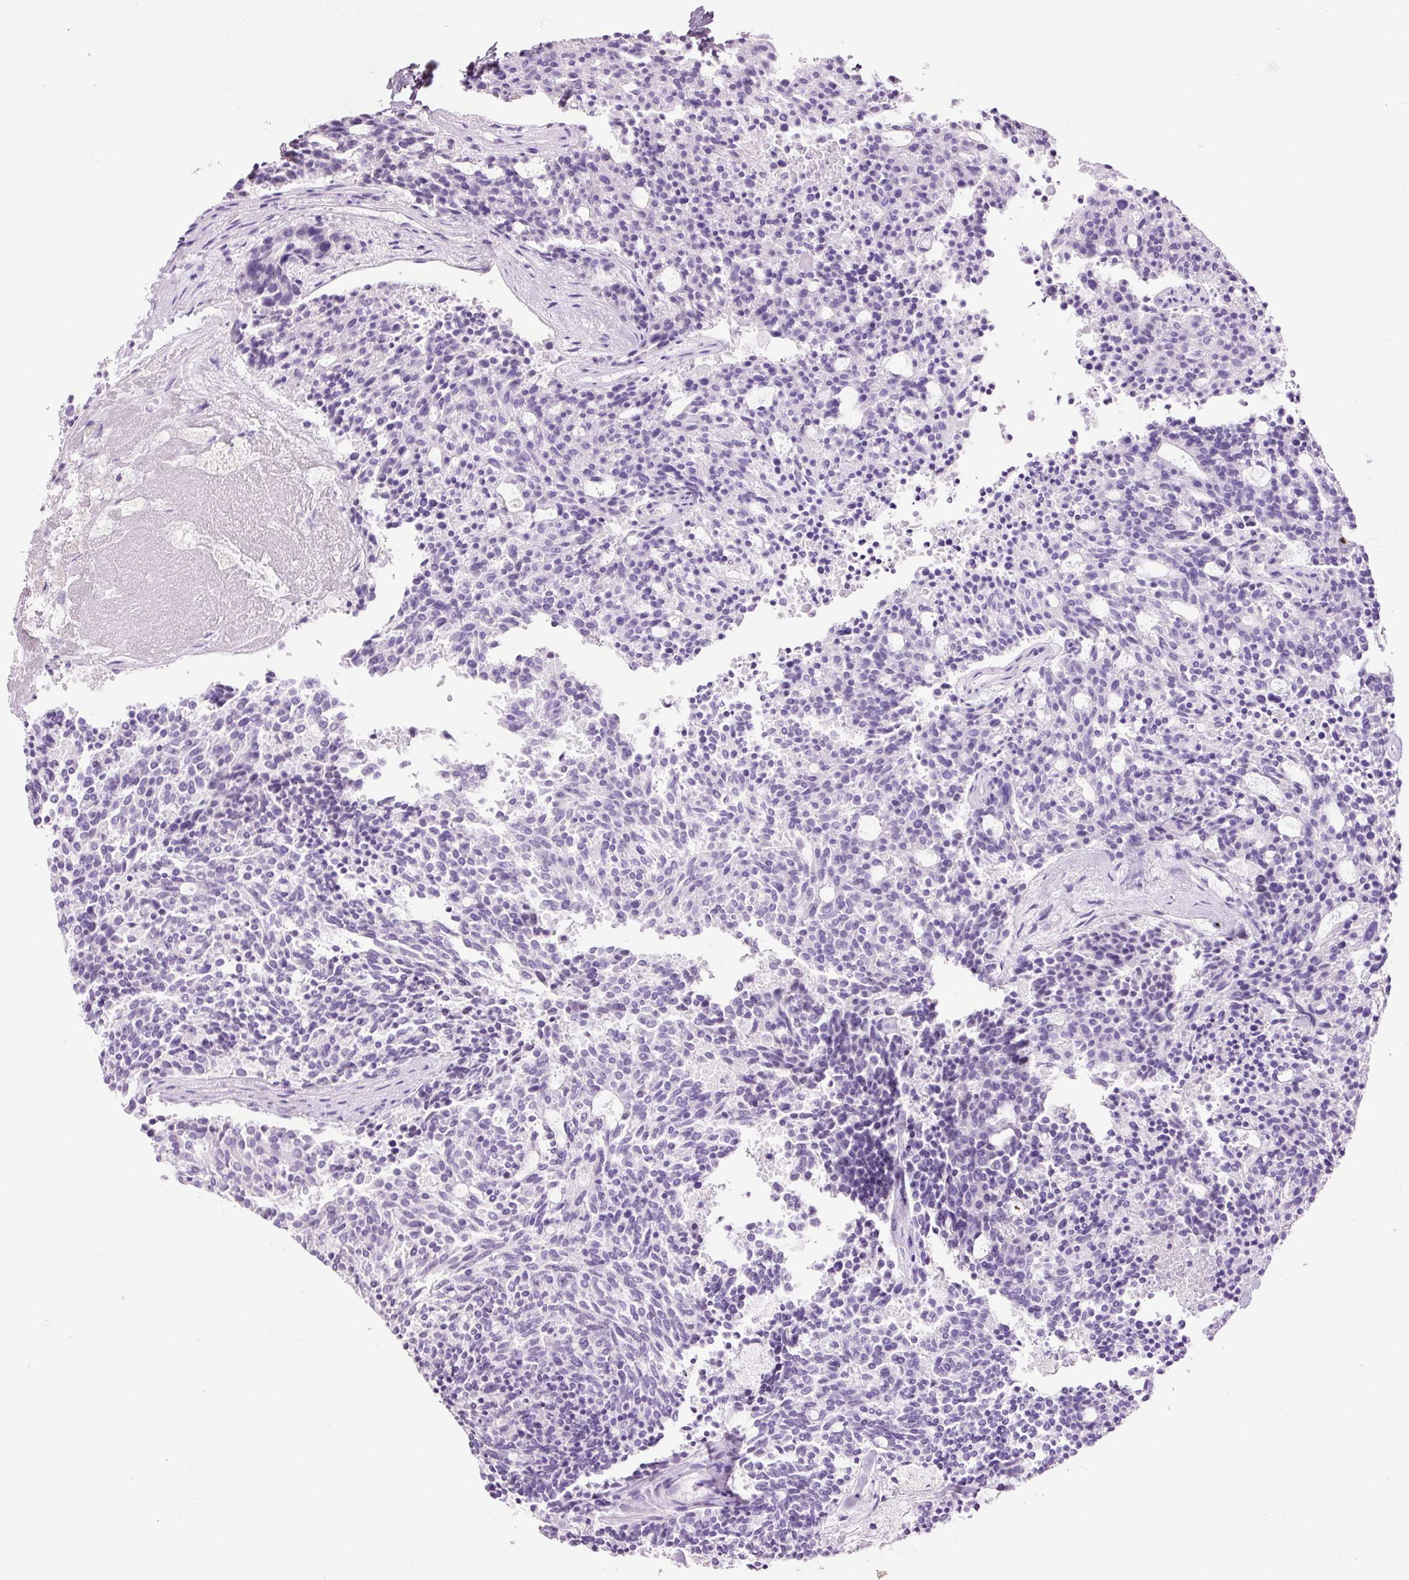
{"staining": {"intensity": "negative", "quantity": "none", "location": "none"}, "tissue": "carcinoid", "cell_type": "Tumor cells", "image_type": "cancer", "snomed": [{"axis": "morphology", "description": "Carcinoid, malignant, NOS"}, {"axis": "topography", "description": "Pancreas"}], "caption": "Tumor cells are negative for brown protein staining in carcinoid.", "gene": "KLF1", "patient": {"sex": "female", "age": 54}}